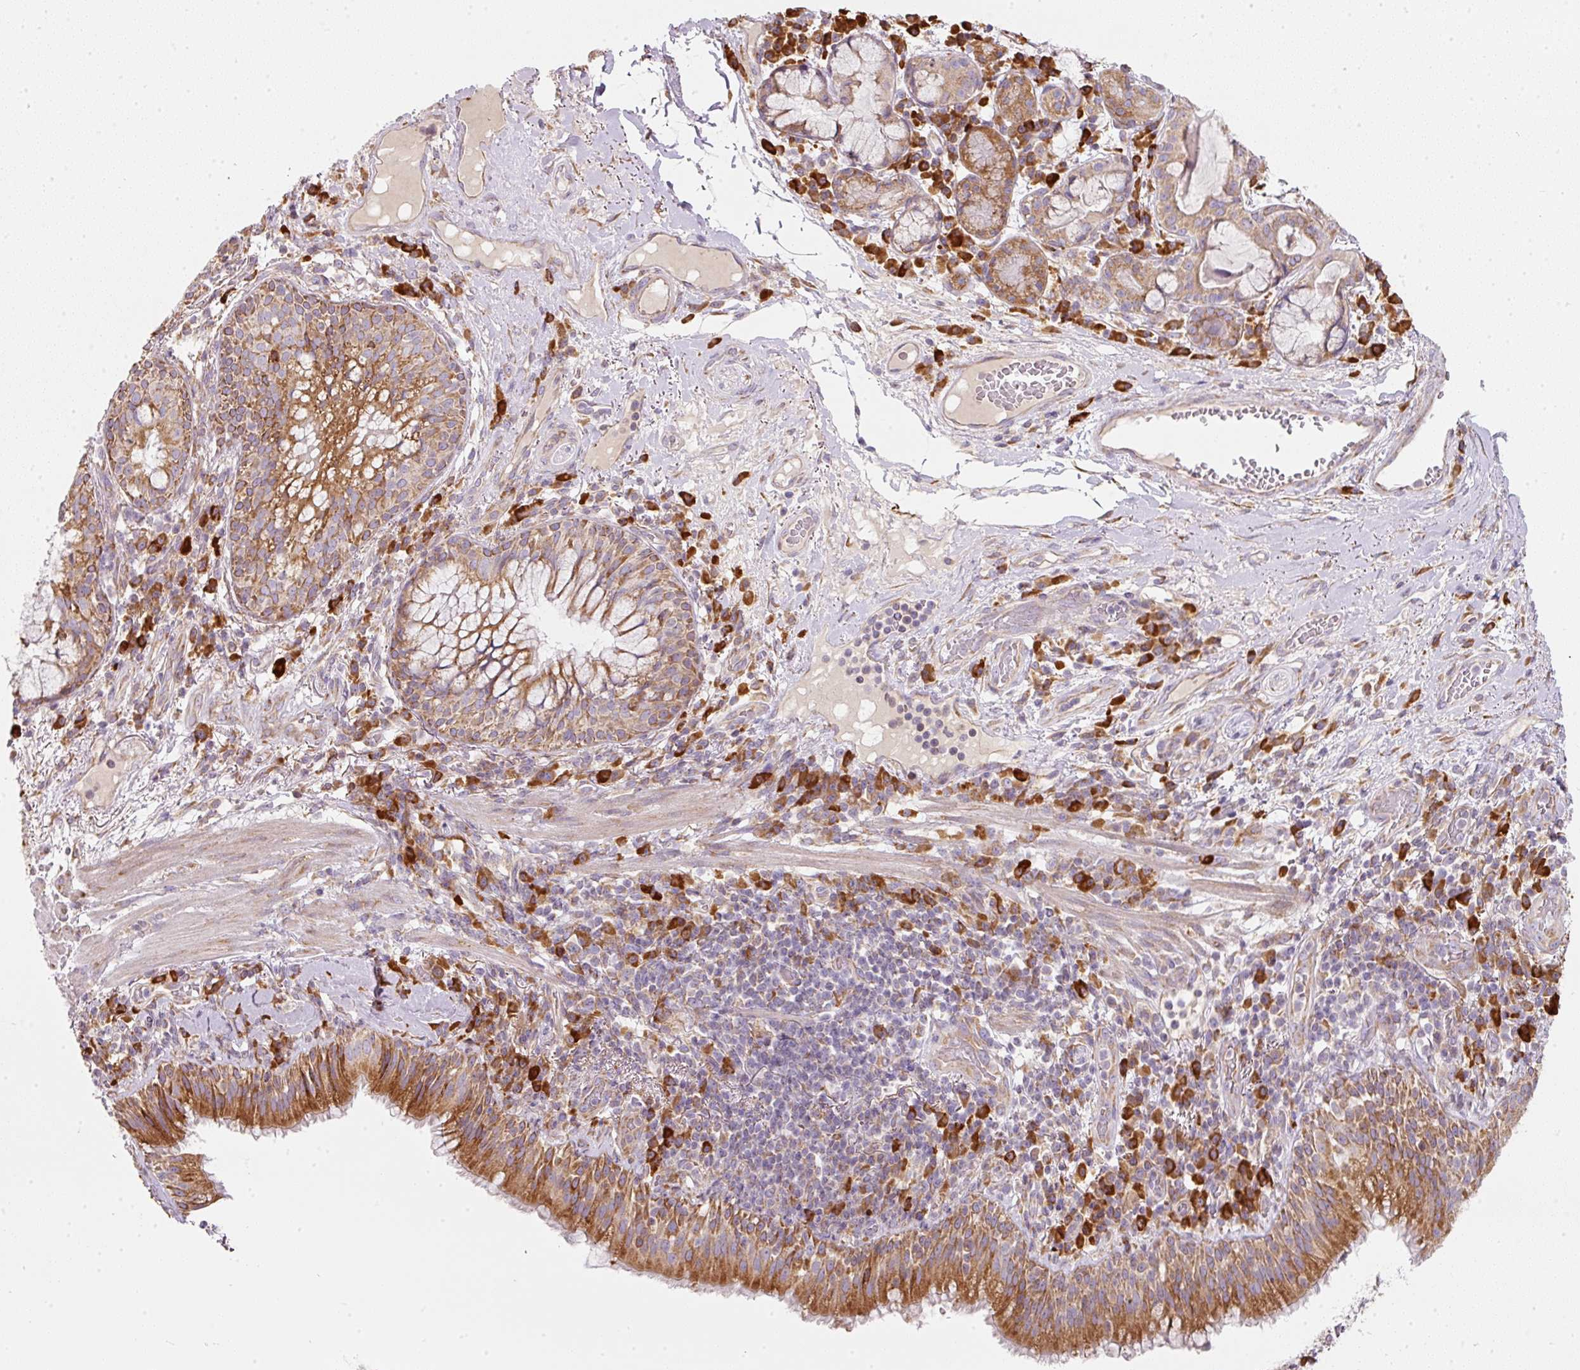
{"staining": {"intensity": "strong", "quantity": ">75%", "location": "cytoplasmic/membranous"}, "tissue": "bronchus", "cell_type": "Respiratory epithelial cells", "image_type": "normal", "snomed": [{"axis": "morphology", "description": "Normal tissue, NOS"}, {"axis": "topography", "description": "Cartilage tissue"}, {"axis": "topography", "description": "Bronchus"}], "caption": "Approximately >75% of respiratory epithelial cells in benign human bronchus exhibit strong cytoplasmic/membranous protein staining as visualized by brown immunohistochemical staining.", "gene": "MORN4", "patient": {"sex": "male", "age": 56}}